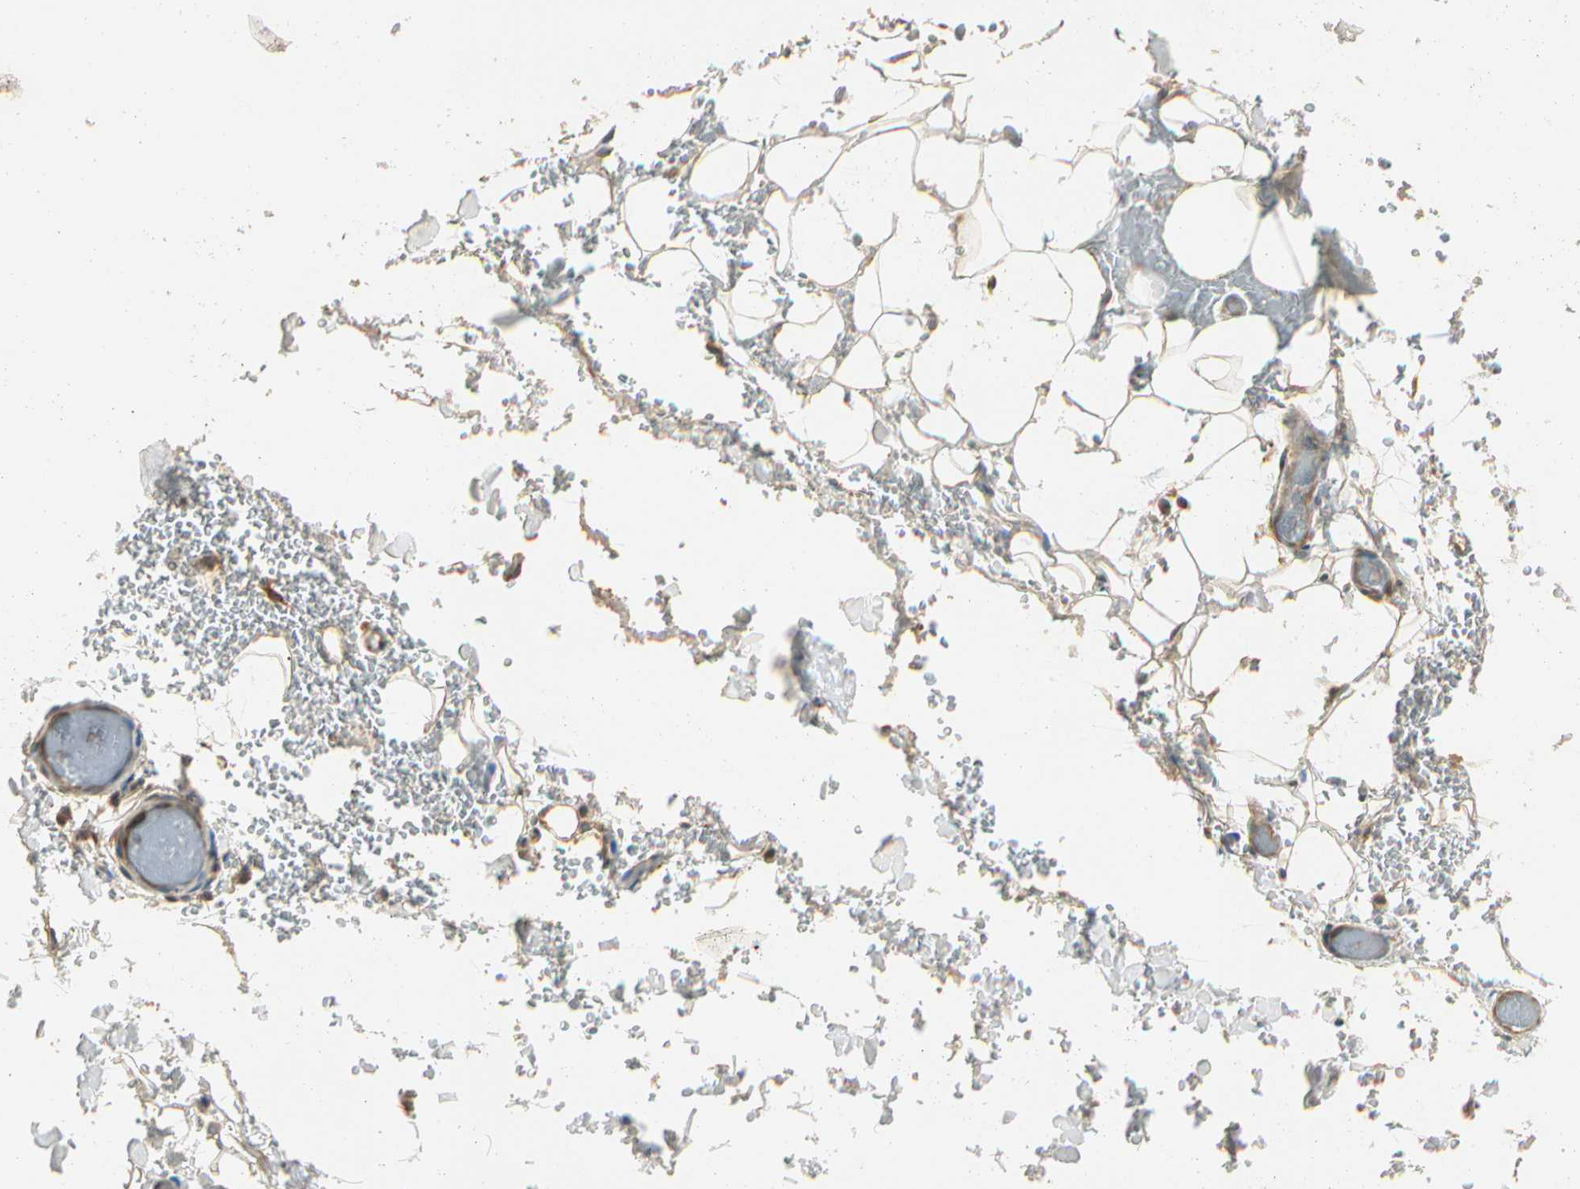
{"staining": {"intensity": "moderate", "quantity": "25%-75%", "location": "cytoplasmic/membranous"}, "tissue": "adipose tissue", "cell_type": "Adipocytes", "image_type": "normal", "snomed": [{"axis": "morphology", "description": "Normal tissue, NOS"}, {"axis": "morphology", "description": "Inflammation, NOS"}, {"axis": "topography", "description": "Breast"}], "caption": "Immunohistochemistry (IHC) image of unremarkable adipose tissue: human adipose tissue stained using immunohistochemistry (IHC) reveals medium levels of moderate protein expression localized specifically in the cytoplasmic/membranous of adipocytes, appearing as a cytoplasmic/membranous brown color.", "gene": "ACVR1", "patient": {"sex": "female", "age": 65}}